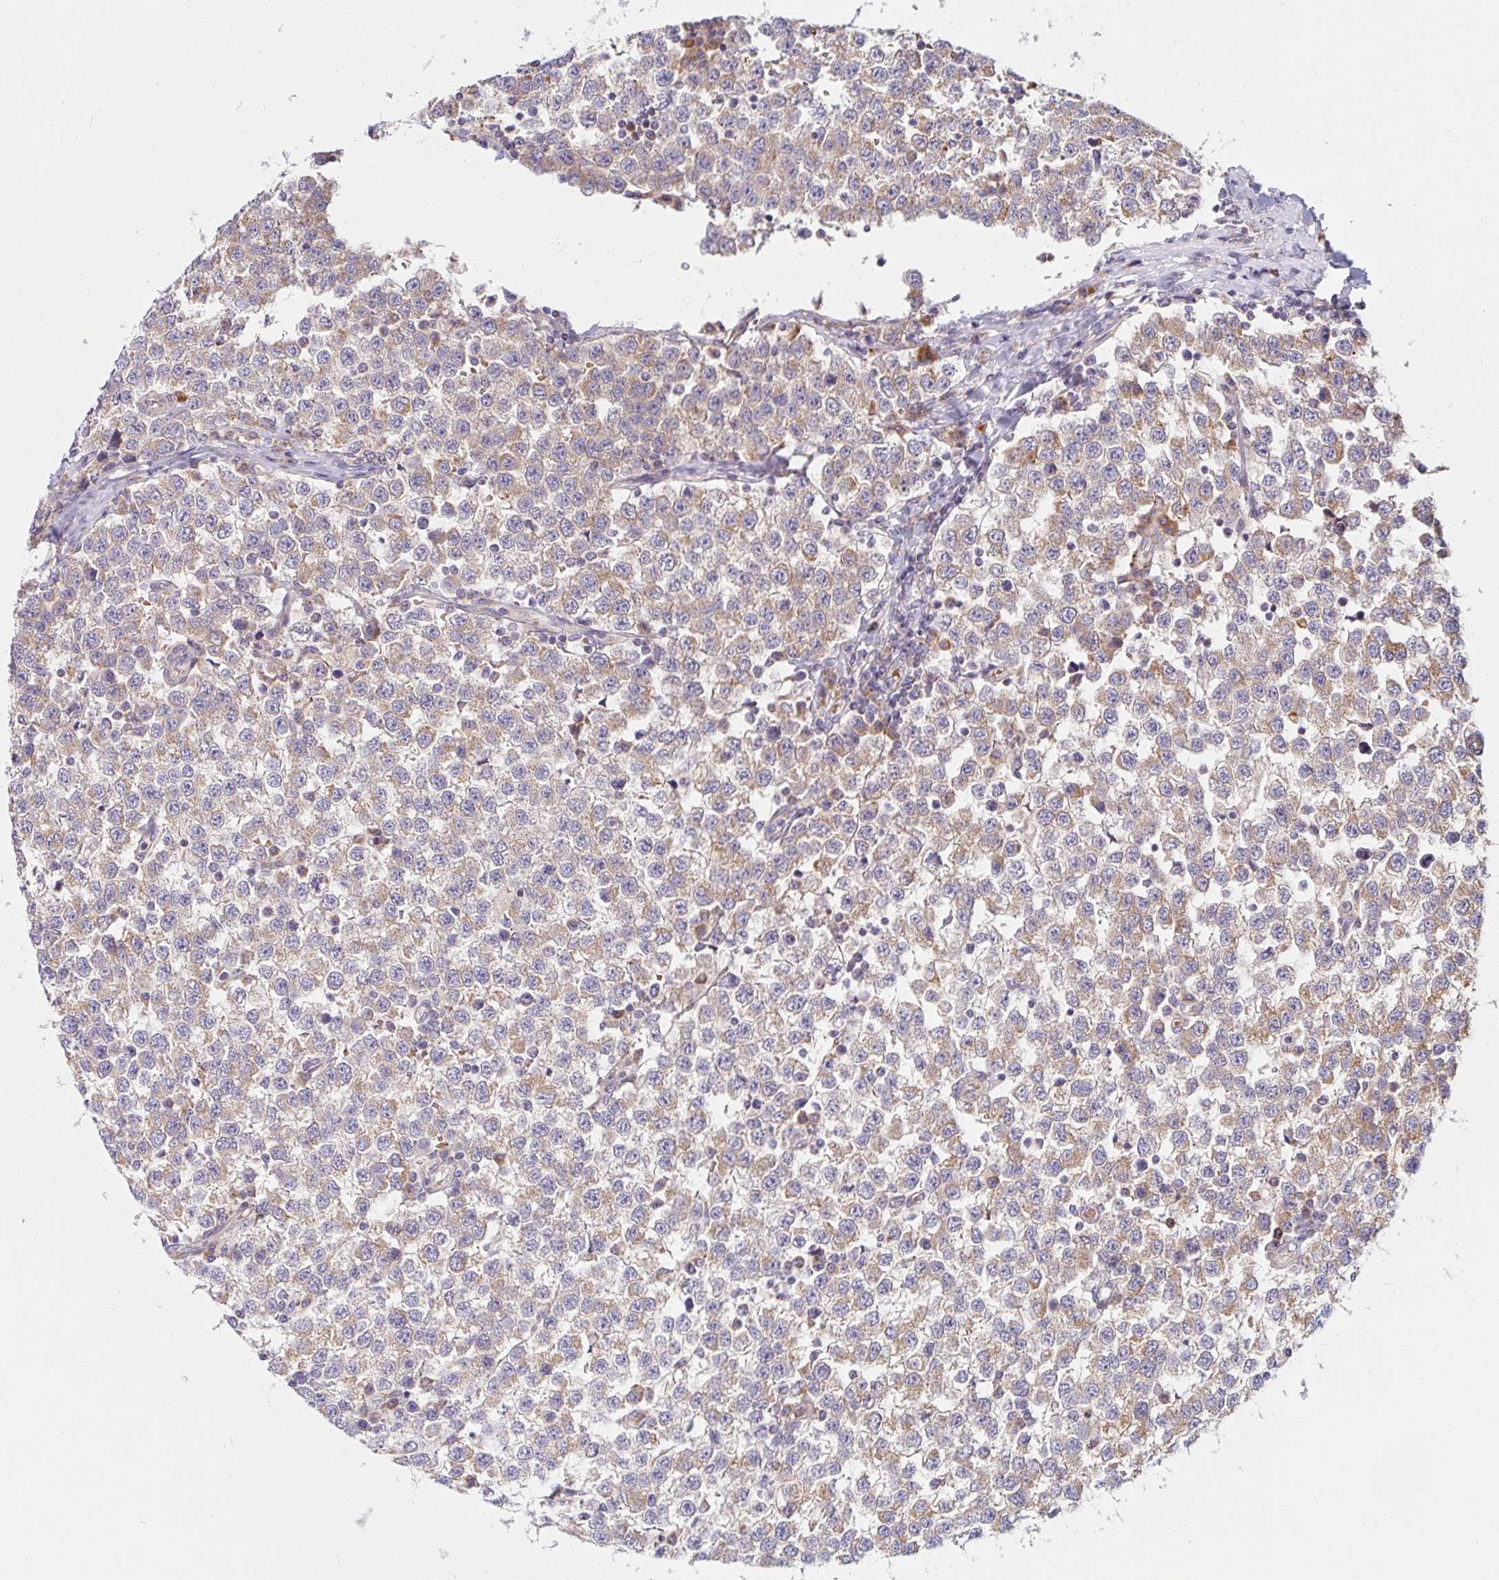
{"staining": {"intensity": "weak", "quantity": ">75%", "location": "cytoplasmic/membranous"}, "tissue": "testis cancer", "cell_type": "Tumor cells", "image_type": "cancer", "snomed": [{"axis": "morphology", "description": "Seminoma, NOS"}, {"axis": "topography", "description": "Testis"}], "caption": "Testis cancer tissue shows weak cytoplasmic/membranous staining in approximately >75% of tumor cells, visualized by immunohistochemistry.", "gene": "SKP2", "patient": {"sex": "male", "age": 34}}